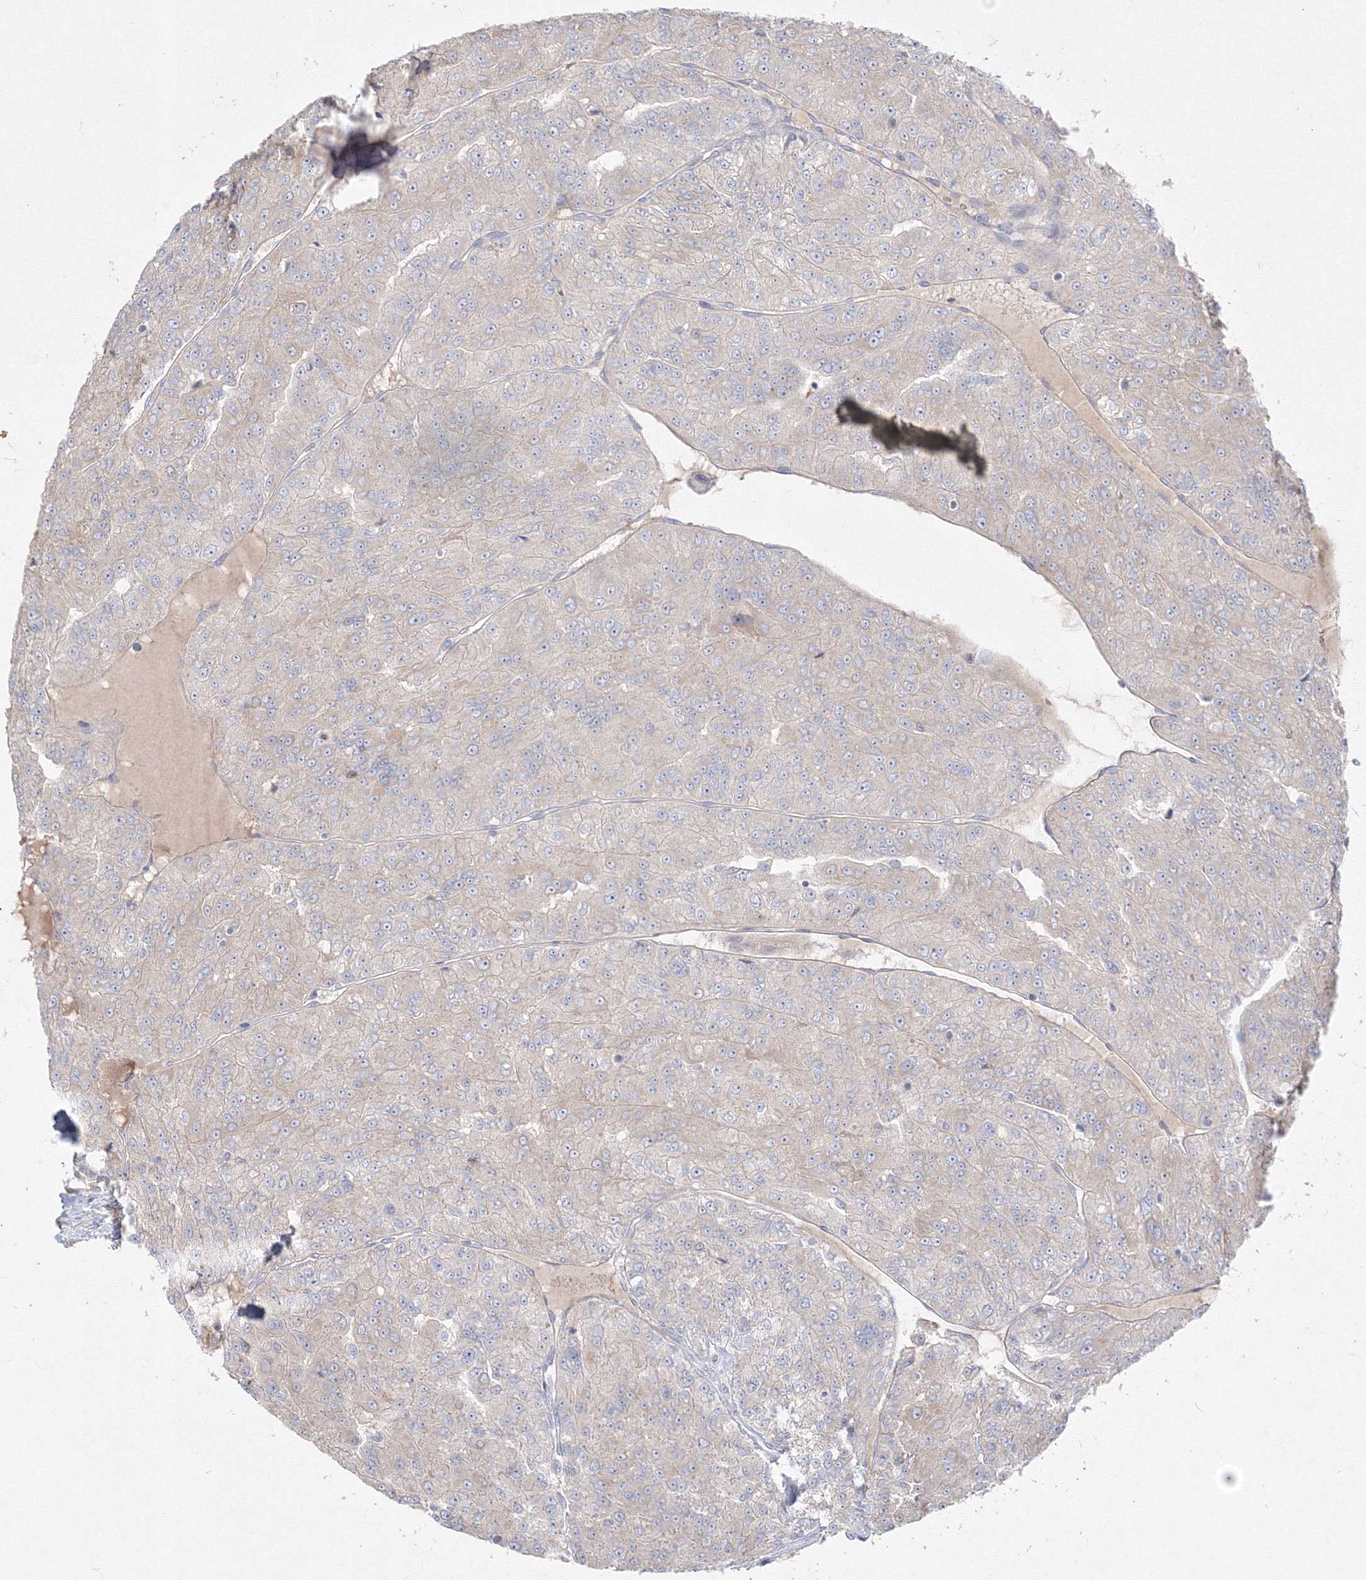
{"staining": {"intensity": "weak", "quantity": ">75%", "location": "cytoplasmic/membranous"}, "tissue": "renal cancer", "cell_type": "Tumor cells", "image_type": "cancer", "snomed": [{"axis": "morphology", "description": "Adenocarcinoma, NOS"}, {"axis": "topography", "description": "Kidney"}], "caption": "Approximately >75% of tumor cells in renal adenocarcinoma reveal weak cytoplasmic/membranous protein positivity as visualized by brown immunohistochemical staining.", "gene": "FBXL8", "patient": {"sex": "female", "age": 63}}